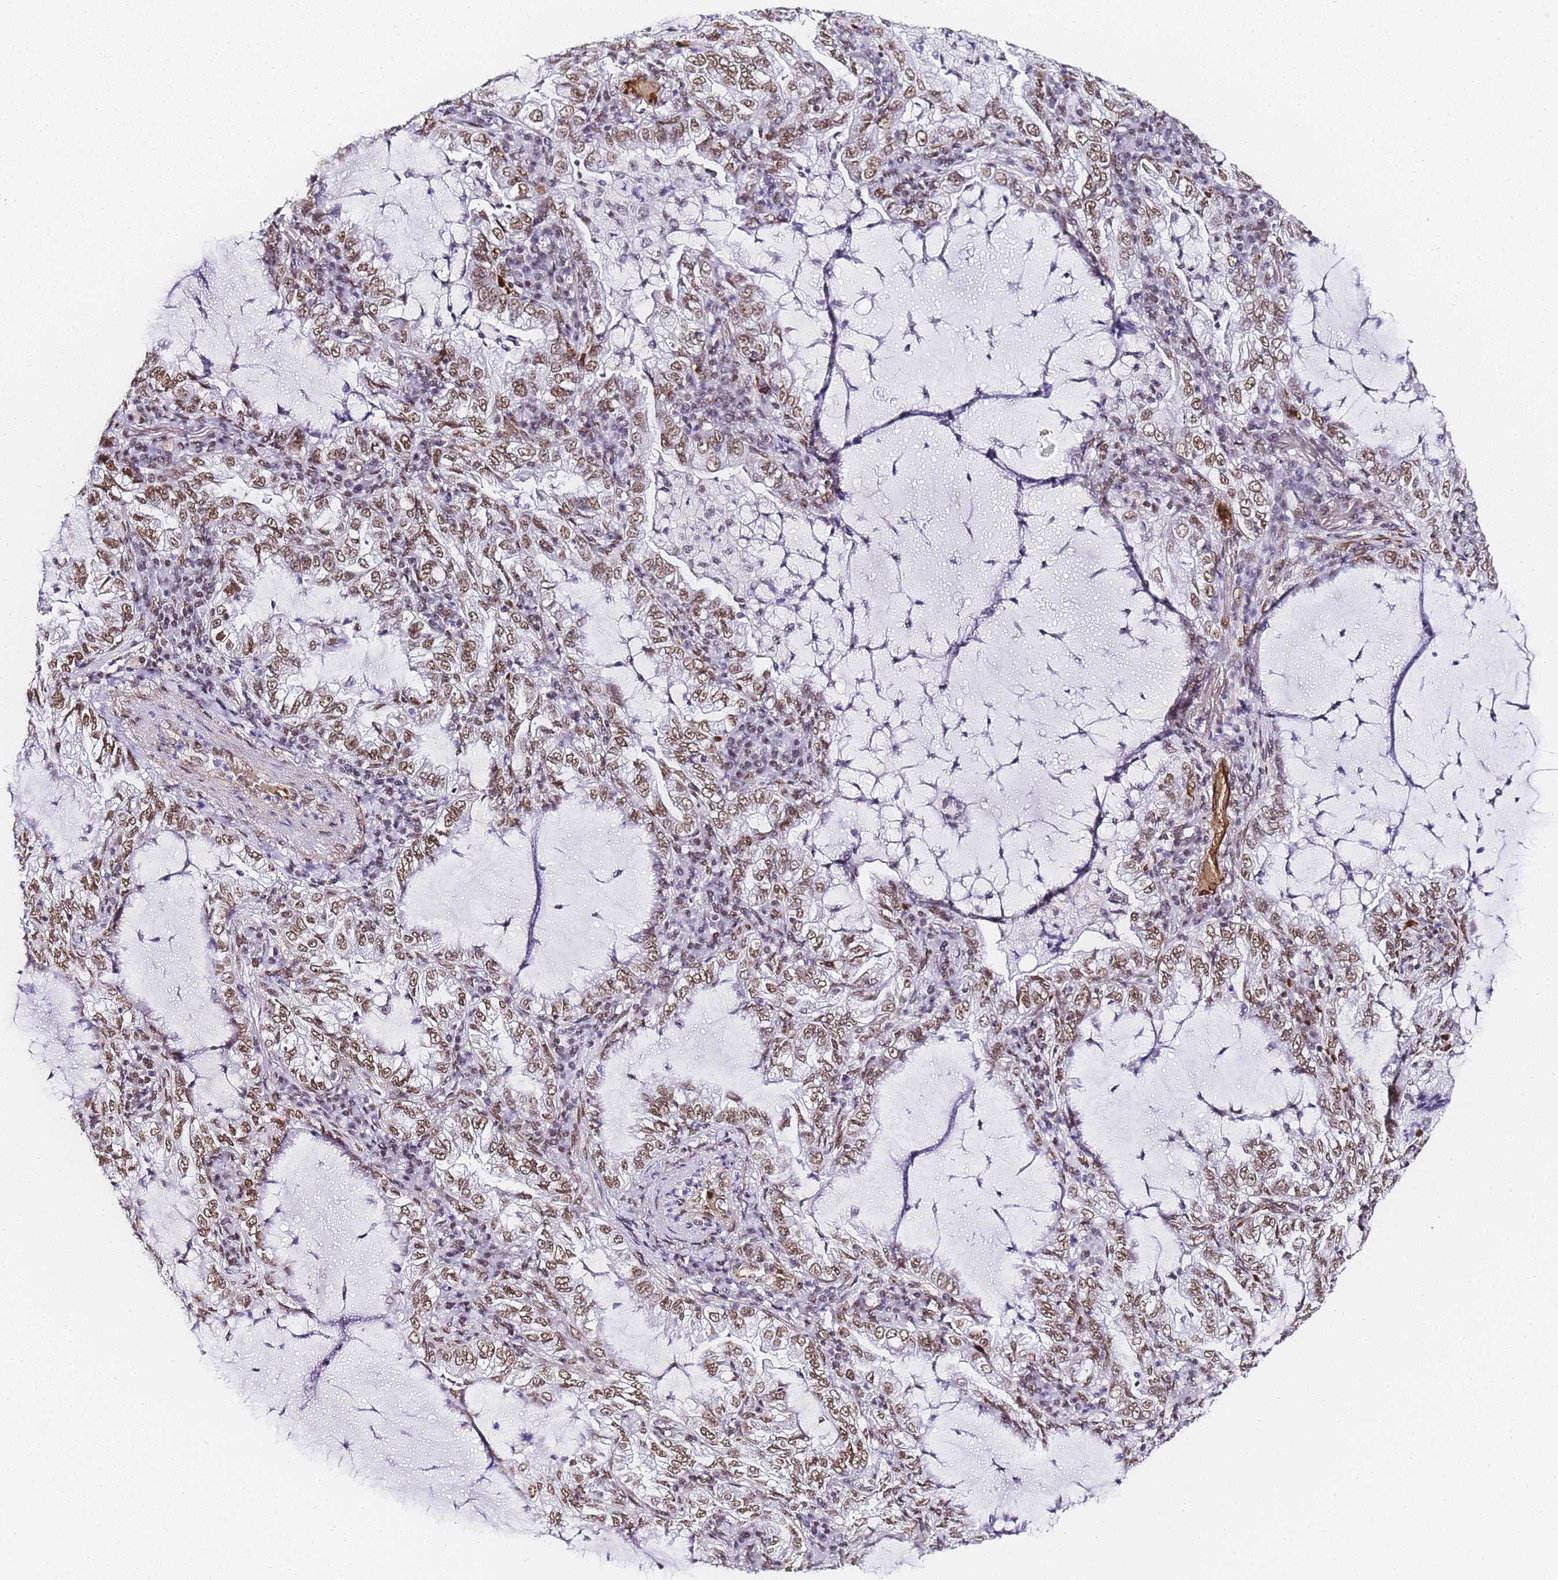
{"staining": {"intensity": "moderate", "quantity": ">75%", "location": "nuclear"}, "tissue": "lung cancer", "cell_type": "Tumor cells", "image_type": "cancer", "snomed": [{"axis": "morphology", "description": "Adenocarcinoma, NOS"}, {"axis": "topography", "description": "Lung"}], "caption": "Protein expression analysis of human lung cancer reveals moderate nuclear expression in about >75% of tumor cells.", "gene": "POLR1A", "patient": {"sex": "female", "age": 73}}